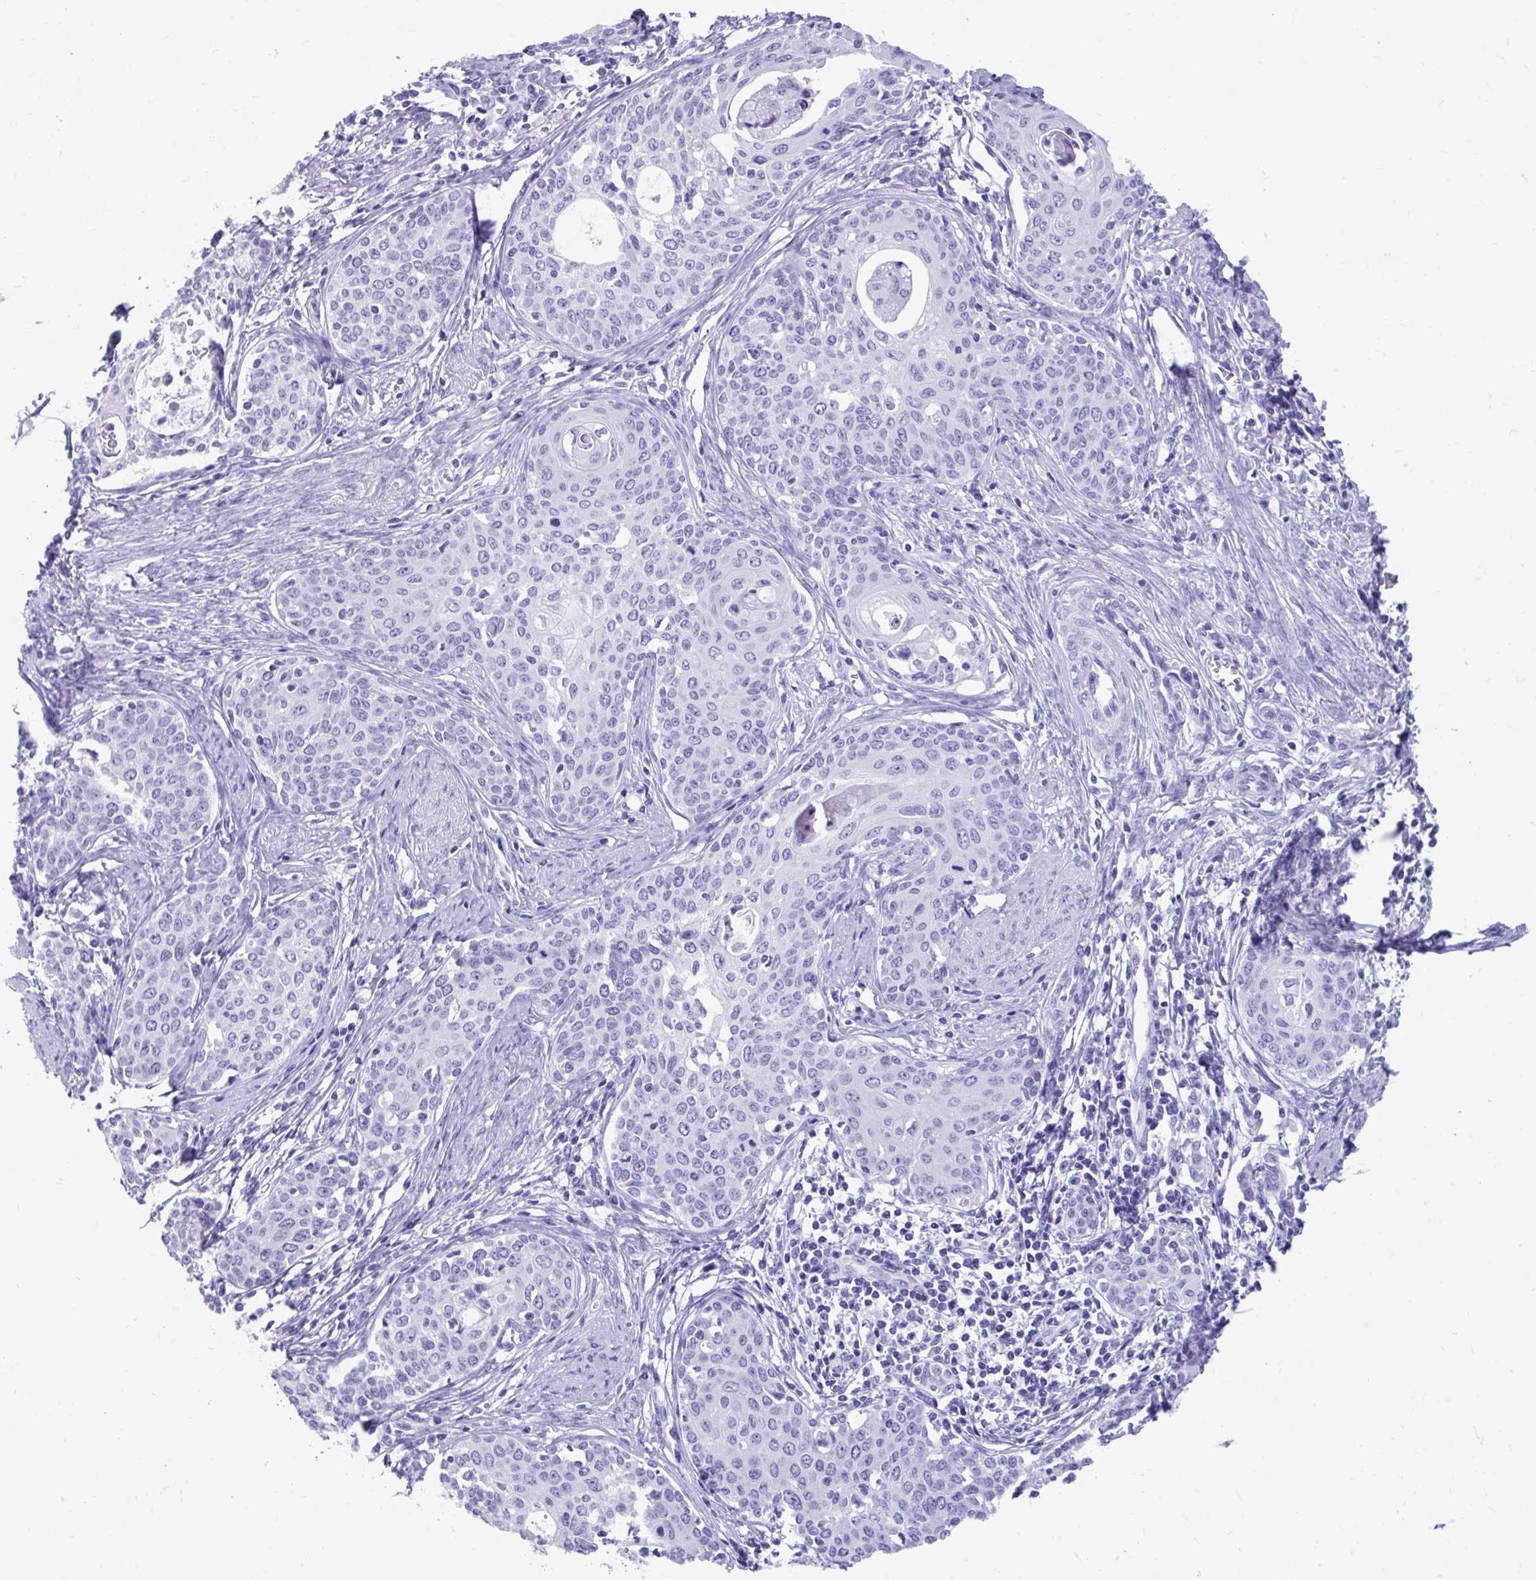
{"staining": {"intensity": "negative", "quantity": "none", "location": "none"}, "tissue": "cervical cancer", "cell_type": "Tumor cells", "image_type": "cancer", "snomed": [{"axis": "morphology", "description": "Squamous cell carcinoma, NOS"}, {"axis": "morphology", "description": "Adenocarcinoma, NOS"}, {"axis": "topography", "description": "Cervix"}], "caption": "This photomicrograph is of adenocarcinoma (cervical) stained with immunohistochemistry to label a protein in brown with the nuclei are counter-stained blue. There is no positivity in tumor cells.", "gene": "SMIM9", "patient": {"sex": "female", "age": 52}}